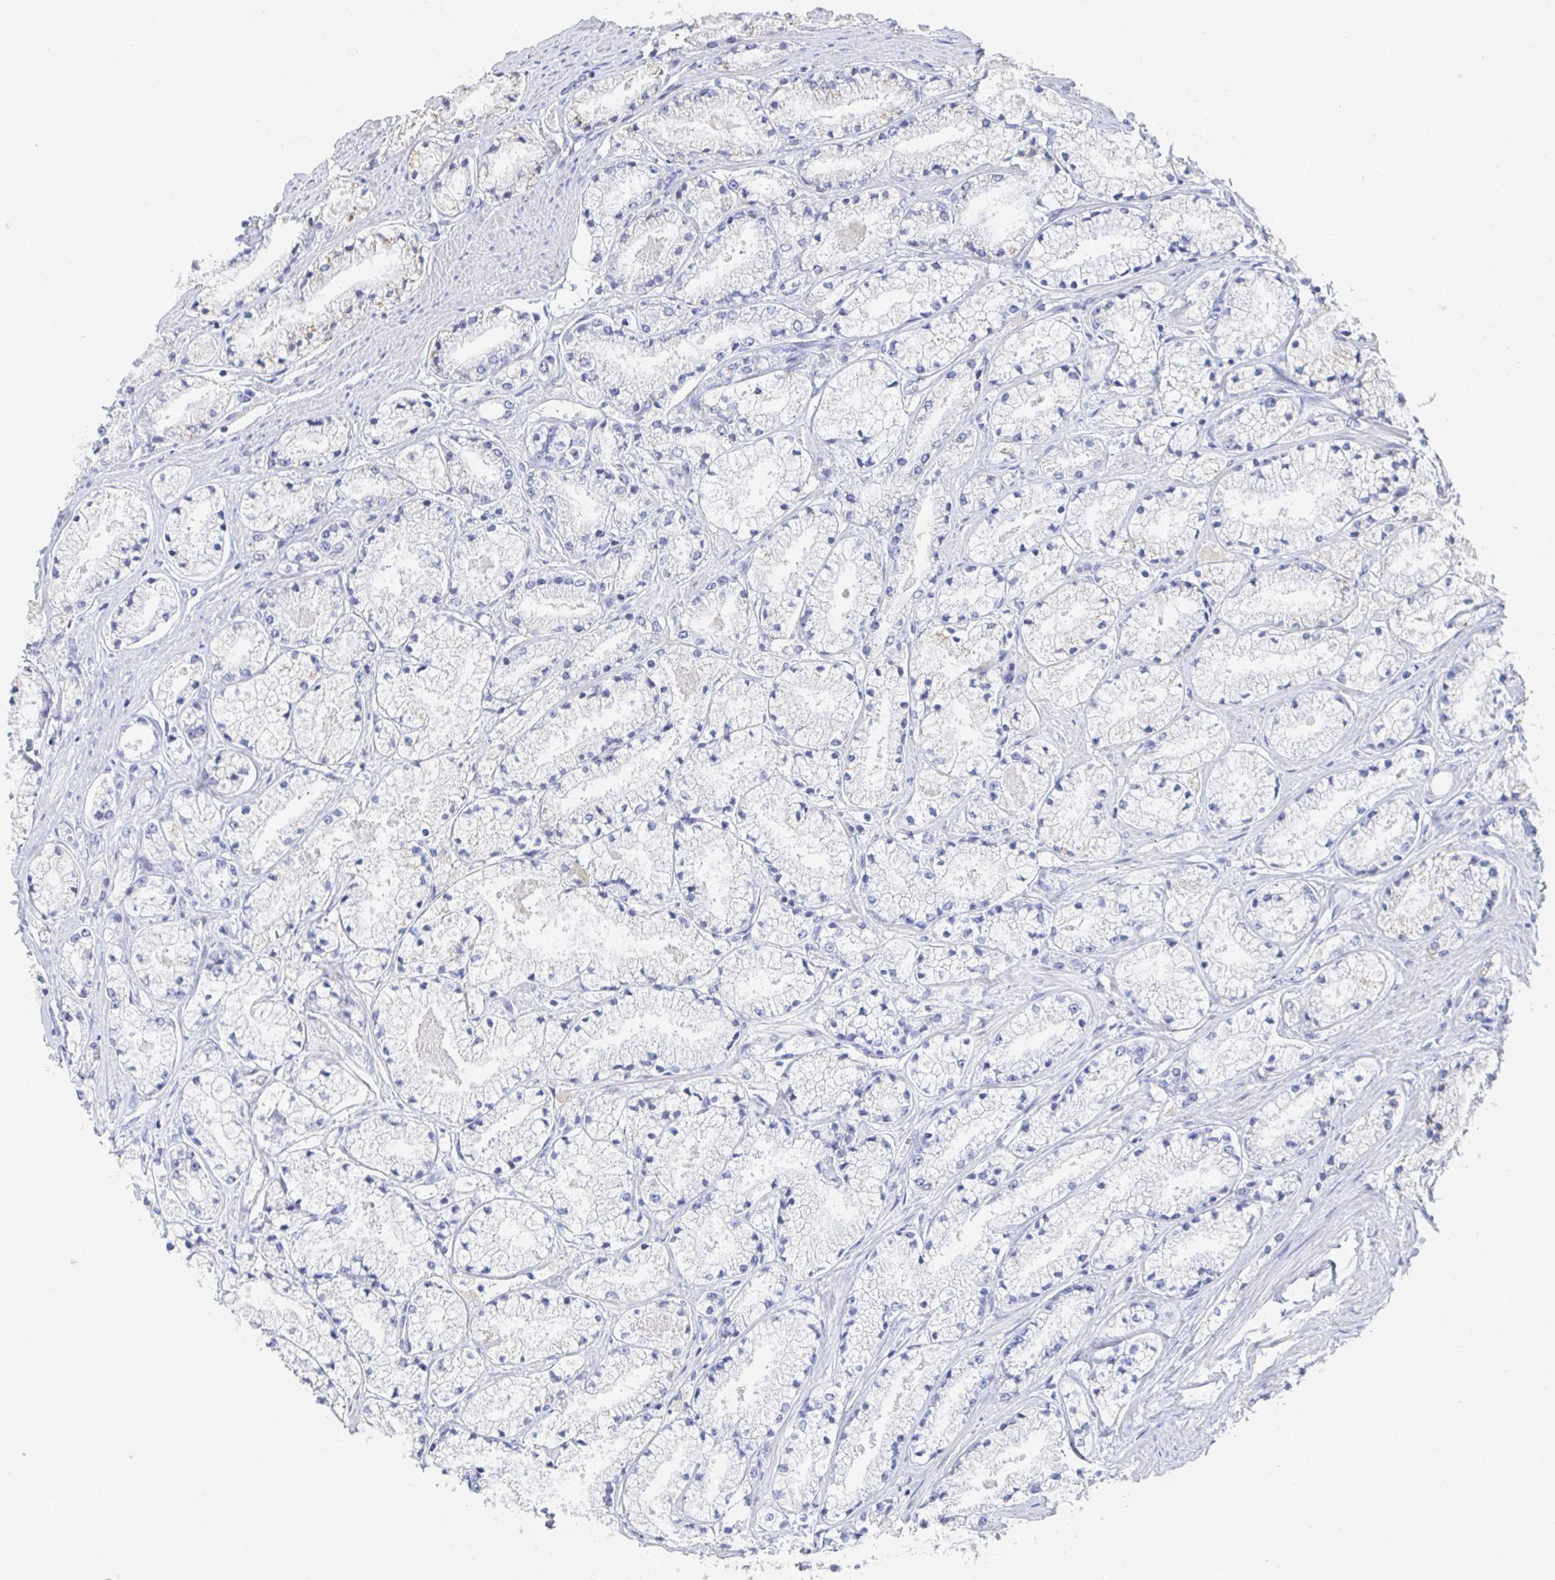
{"staining": {"intensity": "negative", "quantity": "none", "location": "none"}, "tissue": "prostate cancer", "cell_type": "Tumor cells", "image_type": "cancer", "snomed": [{"axis": "morphology", "description": "Adenocarcinoma, High grade"}, {"axis": "topography", "description": "Prostate"}], "caption": "This is a photomicrograph of immunohistochemistry (IHC) staining of high-grade adenocarcinoma (prostate), which shows no staining in tumor cells. Brightfield microscopy of IHC stained with DAB (3,3'-diaminobenzidine) (brown) and hematoxylin (blue), captured at high magnification.", "gene": "PIK3CD", "patient": {"sex": "male", "age": 63}}